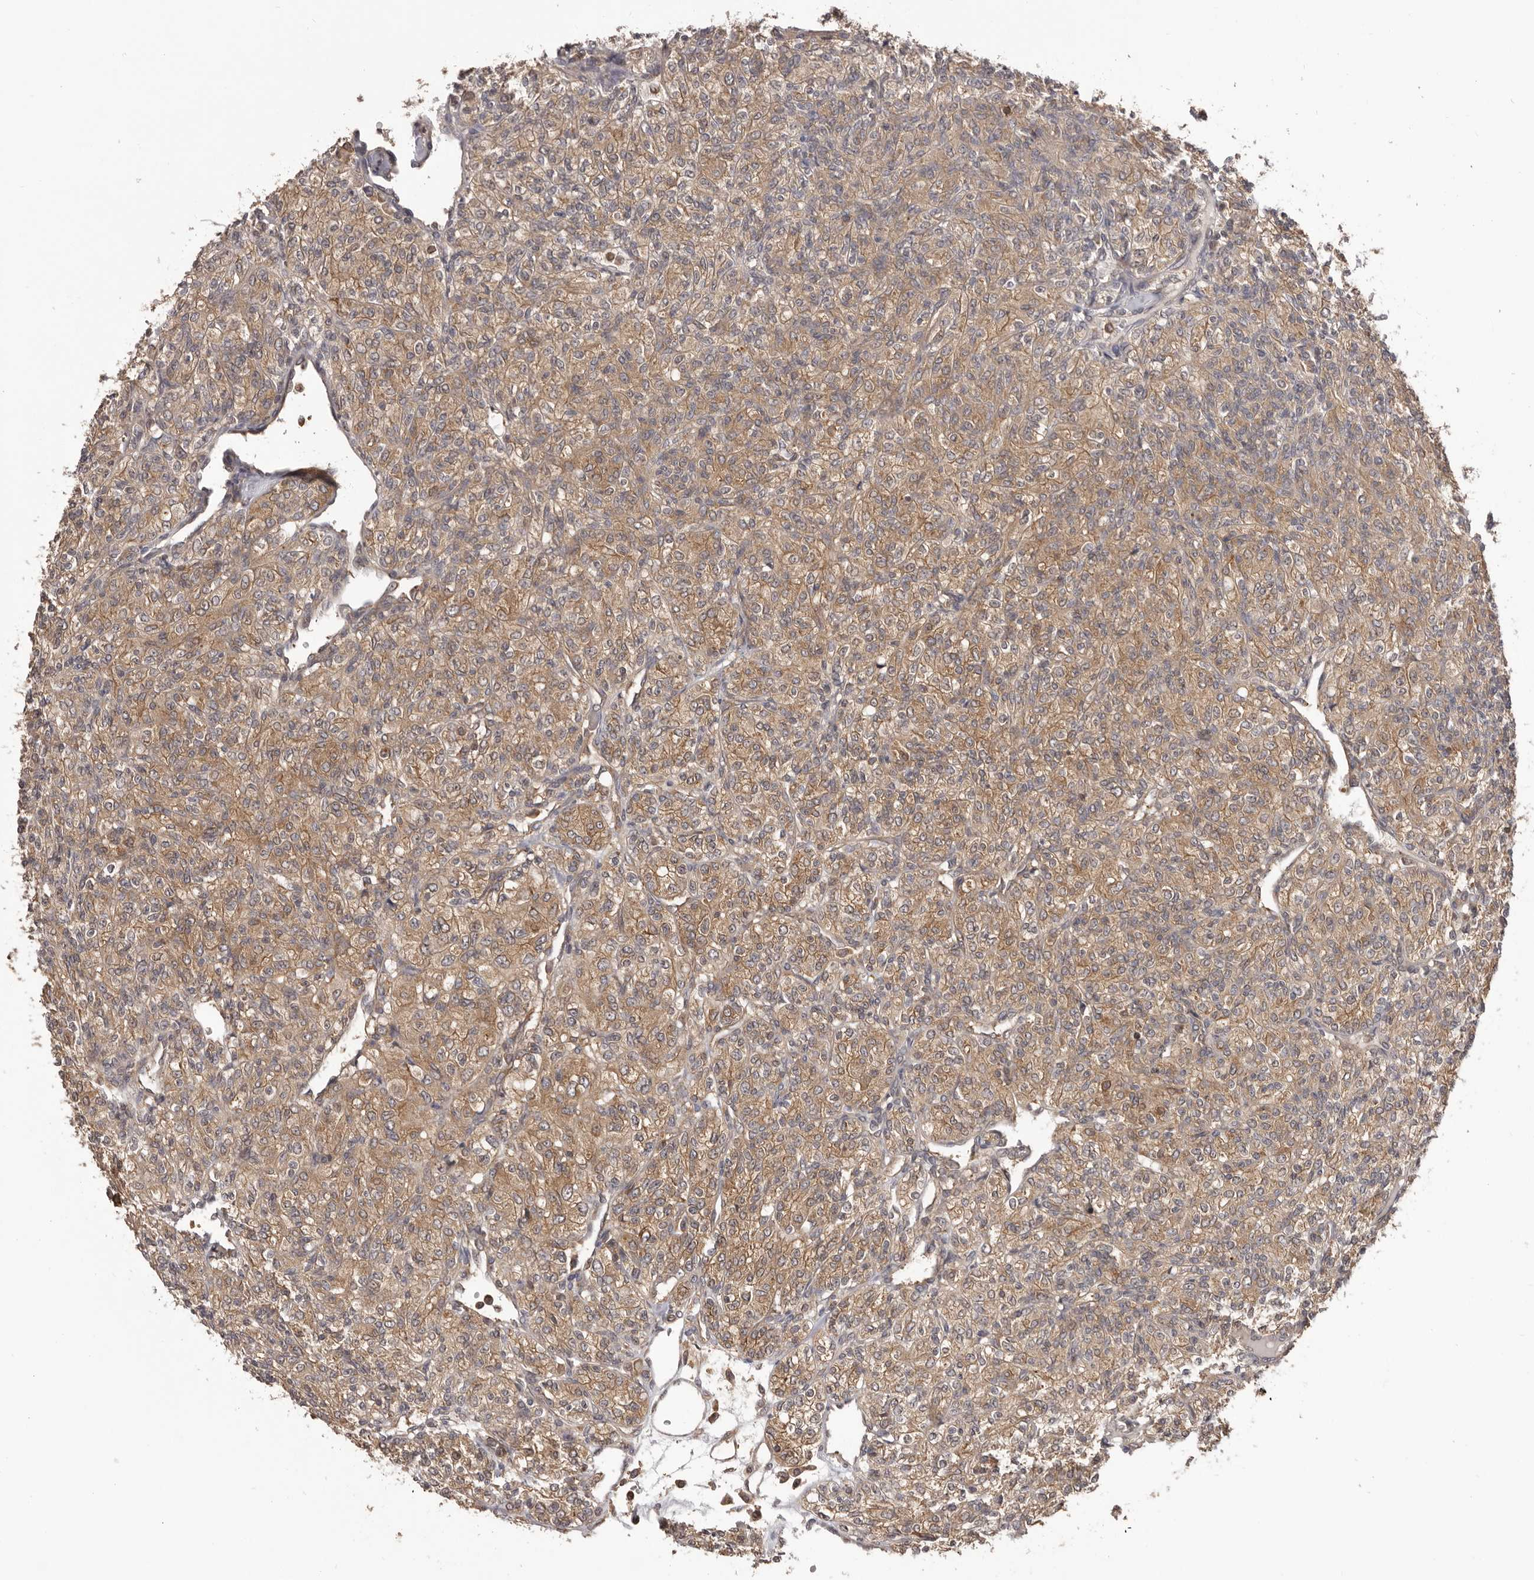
{"staining": {"intensity": "moderate", "quantity": ">75%", "location": "cytoplasmic/membranous"}, "tissue": "renal cancer", "cell_type": "Tumor cells", "image_type": "cancer", "snomed": [{"axis": "morphology", "description": "Adenocarcinoma, NOS"}, {"axis": "topography", "description": "Kidney"}], "caption": "Adenocarcinoma (renal) tissue demonstrates moderate cytoplasmic/membranous positivity in about >75% of tumor cells", "gene": "HBS1L", "patient": {"sex": "male", "age": 77}}